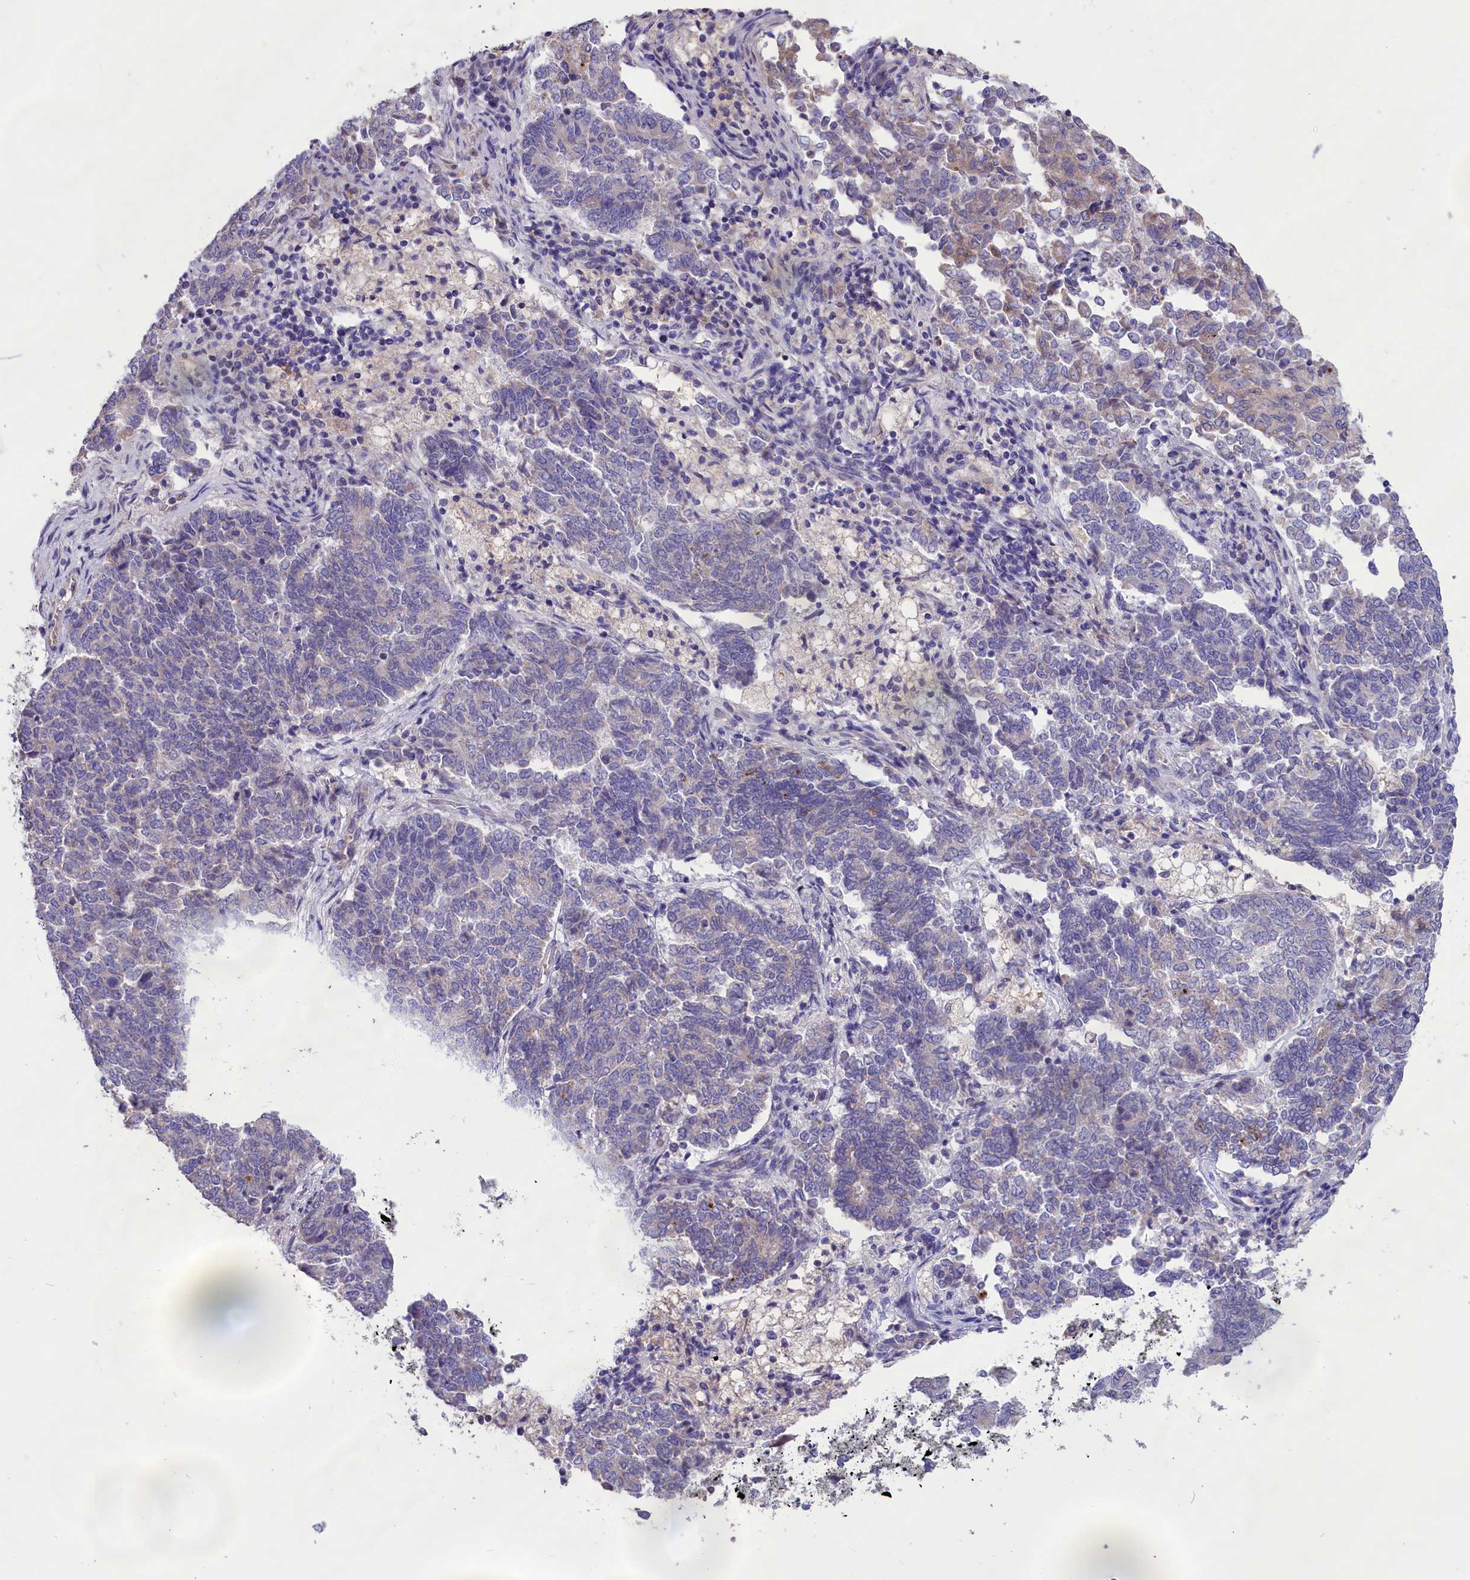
{"staining": {"intensity": "weak", "quantity": "<25%", "location": "cytoplasmic/membranous"}, "tissue": "endometrial cancer", "cell_type": "Tumor cells", "image_type": "cancer", "snomed": [{"axis": "morphology", "description": "Adenocarcinoma, NOS"}, {"axis": "topography", "description": "Endometrium"}], "caption": "The IHC histopathology image has no significant positivity in tumor cells of adenocarcinoma (endometrial) tissue.", "gene": "CYP2U1", "patient": {"sex": "female", "age": 80}}